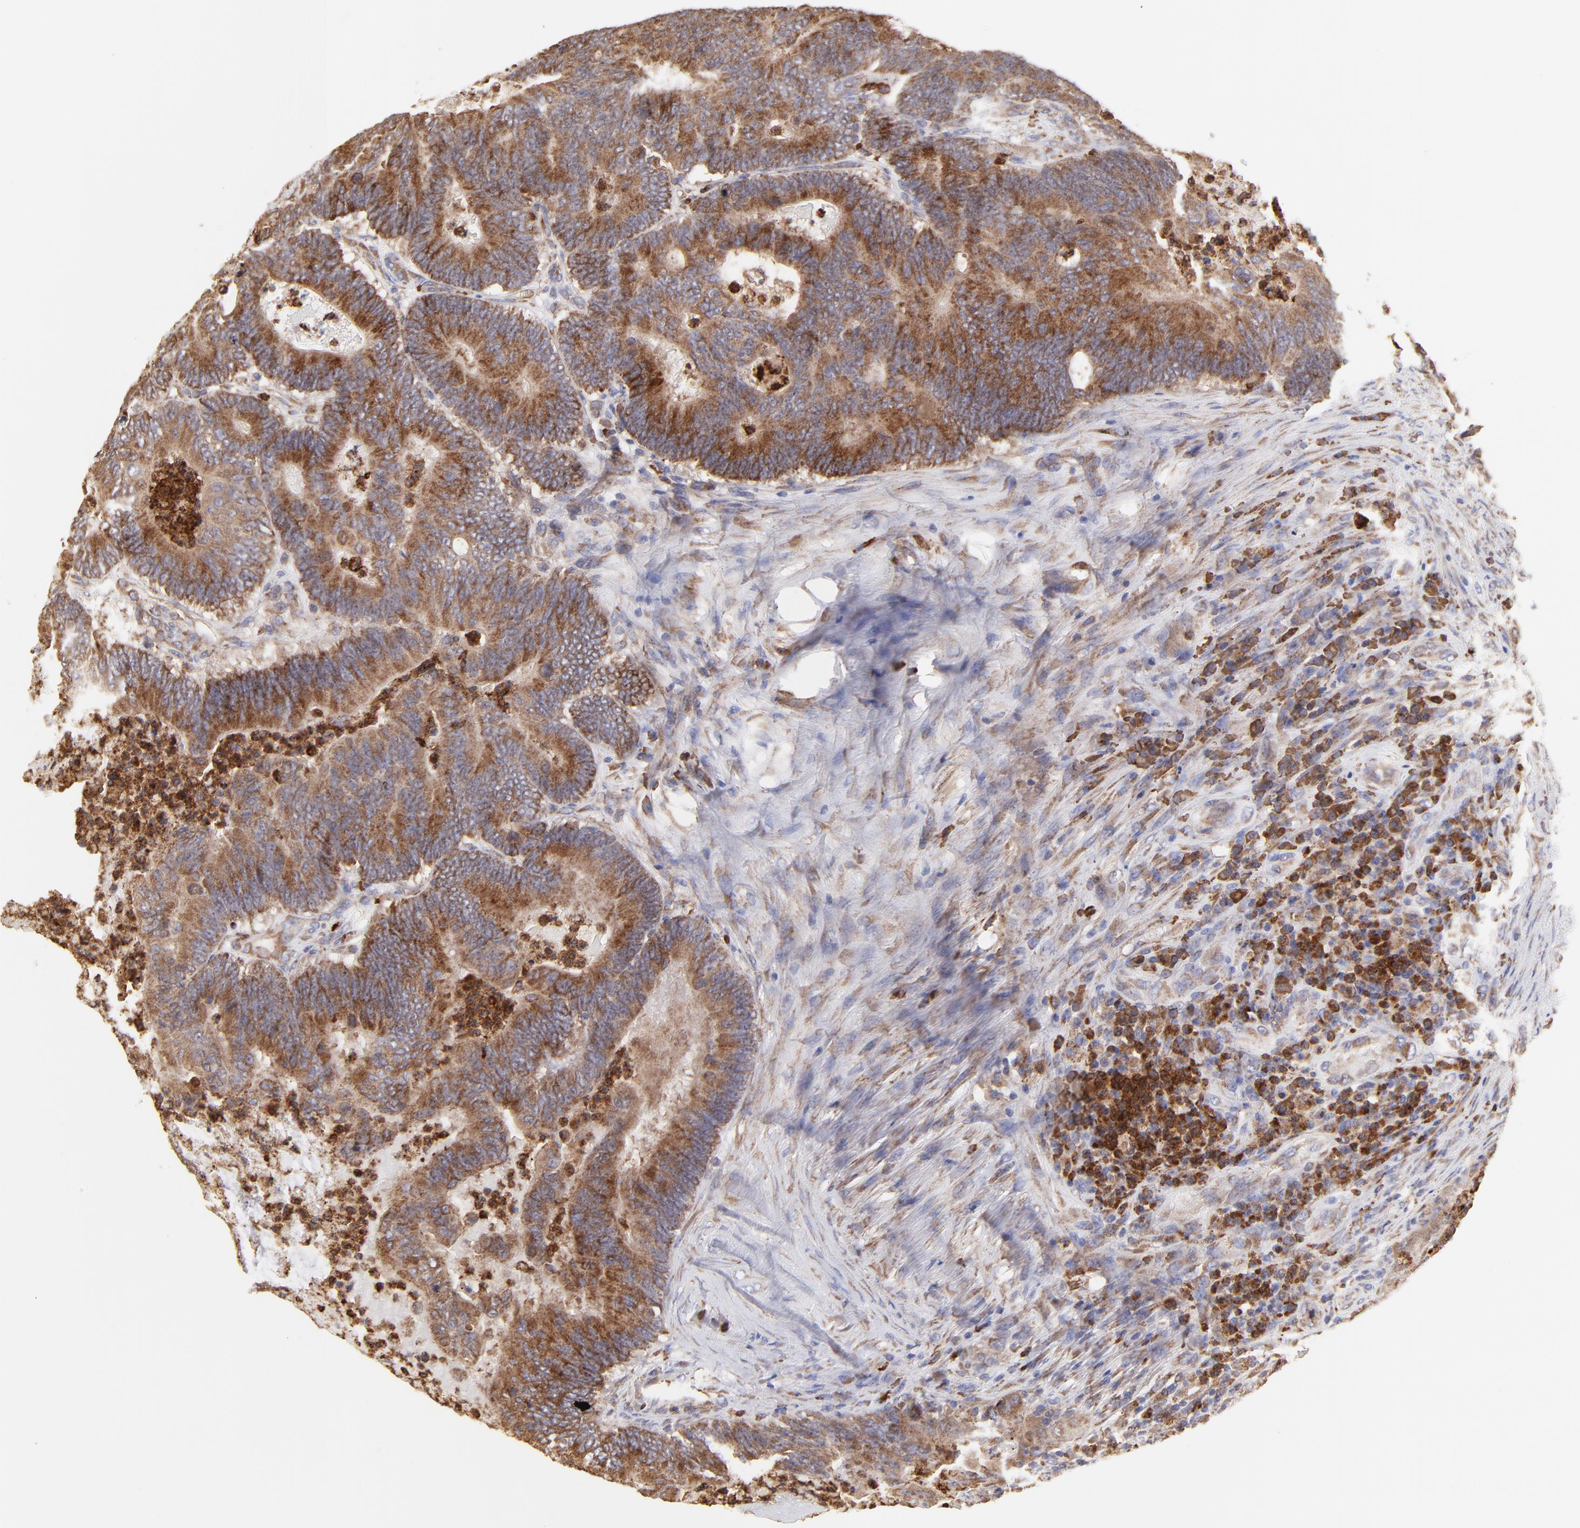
{"staining": {"intensity": "strong", "quantity": ">75%", "location": "cytoplasmic/membranous"}, "tissue": "colorectal cancer", "cell_type": "Tumor cells", "image_type": "cancer", "snomed": [{"axis": "morphology", "description": "Adenocarcinoma, NOS"}, {"axis": "topography", "description": "Colon"}], "caption": "Protein positivity by IHC displays strong cytoplasmic/membranous positivity in about >75% of tumor cells in colorectal adenocarcinoma.", "gene": "PFKM", "patient": {"sex": "male", "age": 65}}